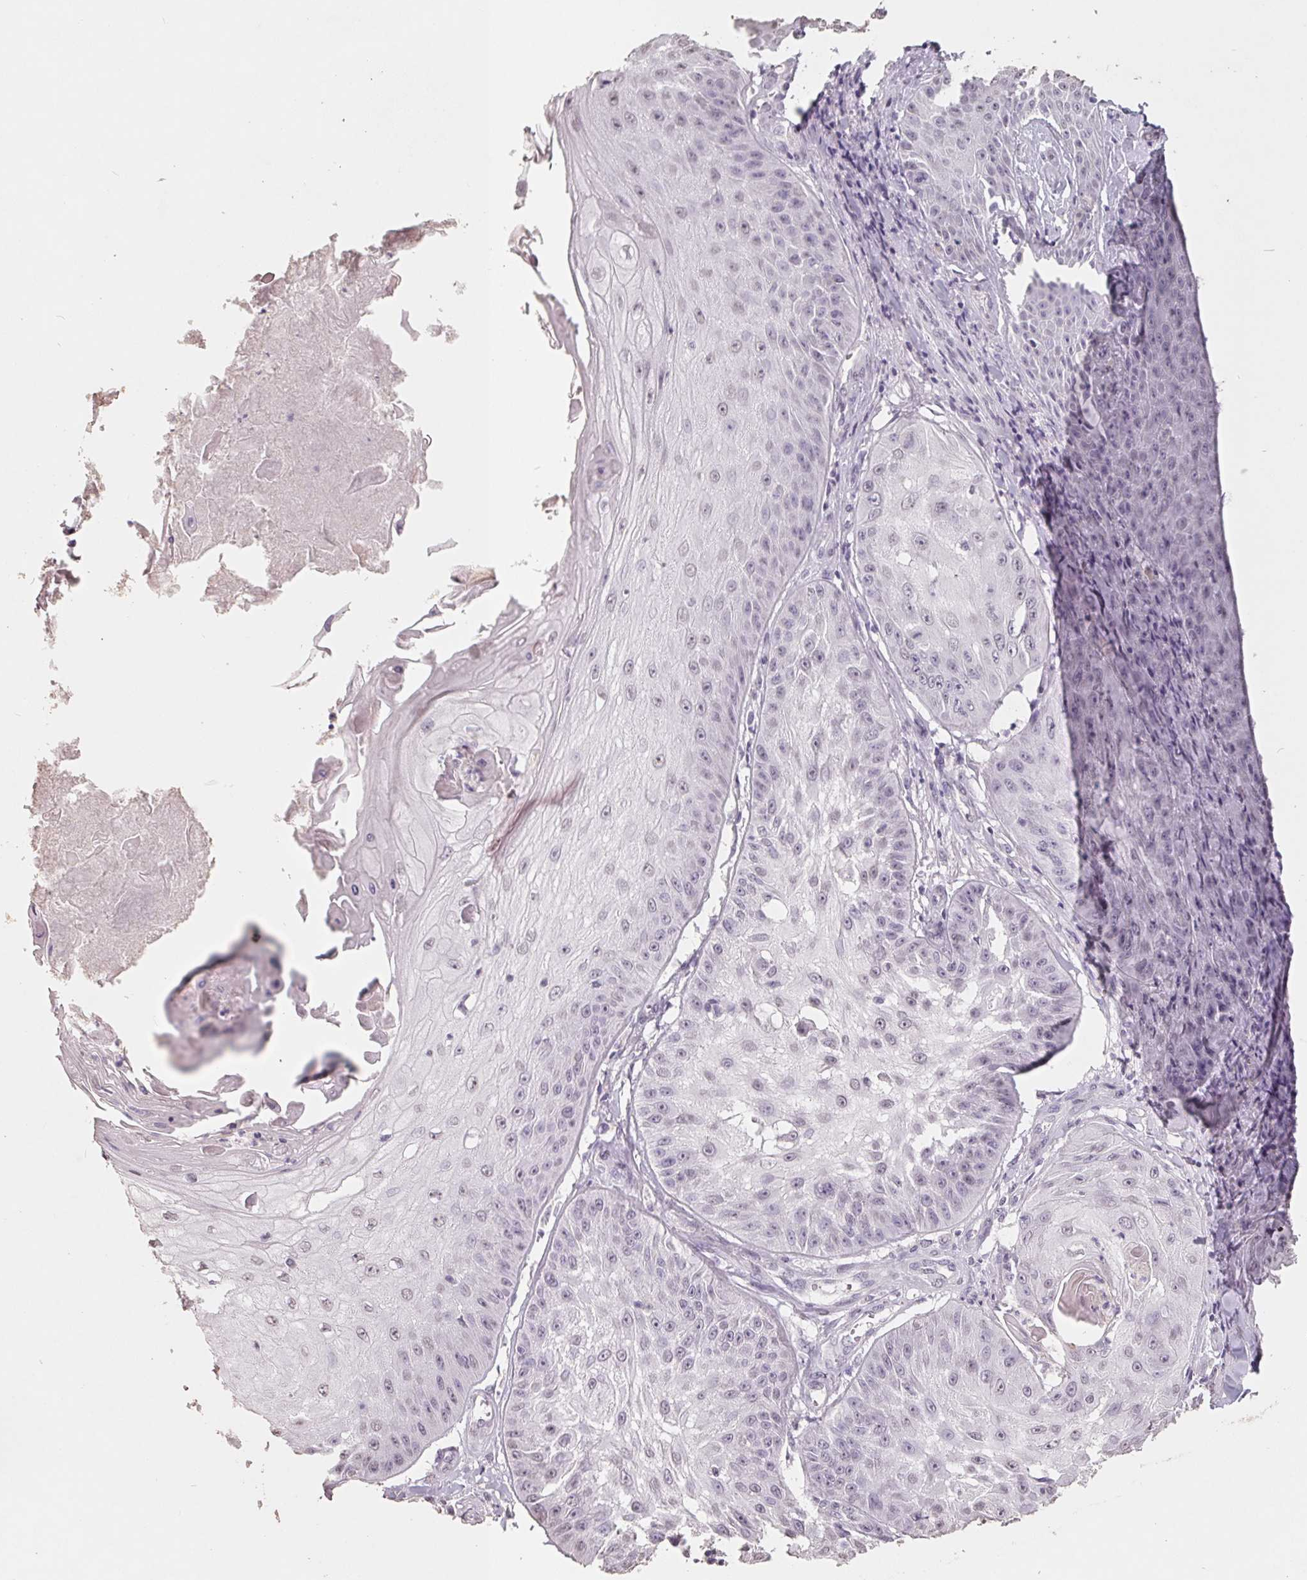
{"staining": {"intensity": "weak", "quantity": "<25%", "location": "nuclear"}, "tissue": "skin cancer", "cell_type": "Tumor cells", "image_type": "cancer", "snomed": [{"axis": "morphology", "description": "Squamous cell carcinoma, NOS"}, {"axis": "topography", "description": "Skin"}], "caption": "Immunohistochemistry (IHC) of skin cancer demonstrates no expression in tumor cells.", "gene": "FTCD", "patient": {"sex": "male", "age": 70}}